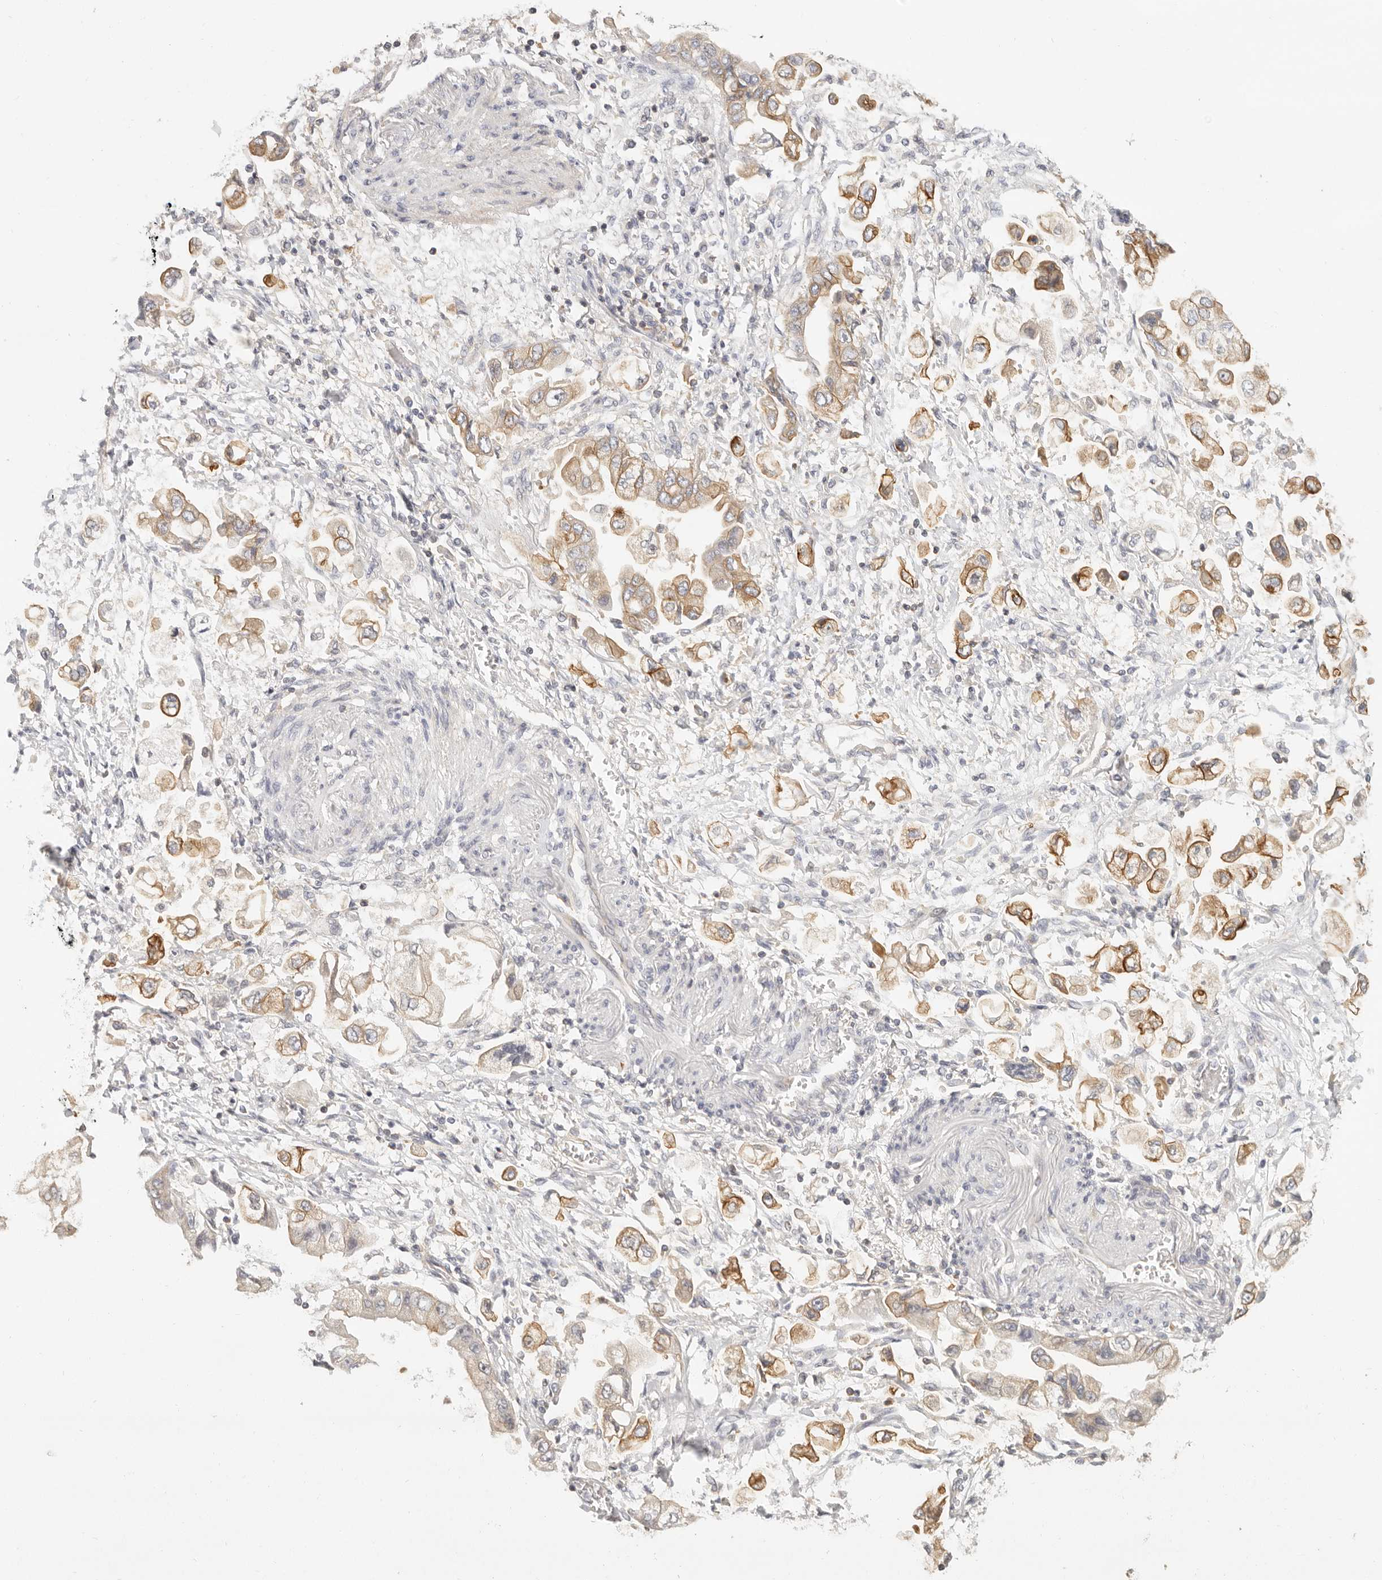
{"staining": {"intensity": "moderate", "quantity": ">75%", "location": "cytoplasmic/membranous"}, "tissue": "stomach cancer", "cell_type": "Tumor cells", "image_type": "cancer", "snomed": [{"axis": "morphology", "description": "Adenocarcinoma, NOS"}, {"axis": "topography", "description": "Stomach"}], "caption": "Adenocarcinoma (stomach) tissue displays moderate cytoplasmic/membranous positivity in about >75% of tumor cells, visualized by immunohistochemistry. (IHC, brightfield microscopy, high magnification).", "gene": "ANXA9", "patient": {"sex": "male", "age": 62}}